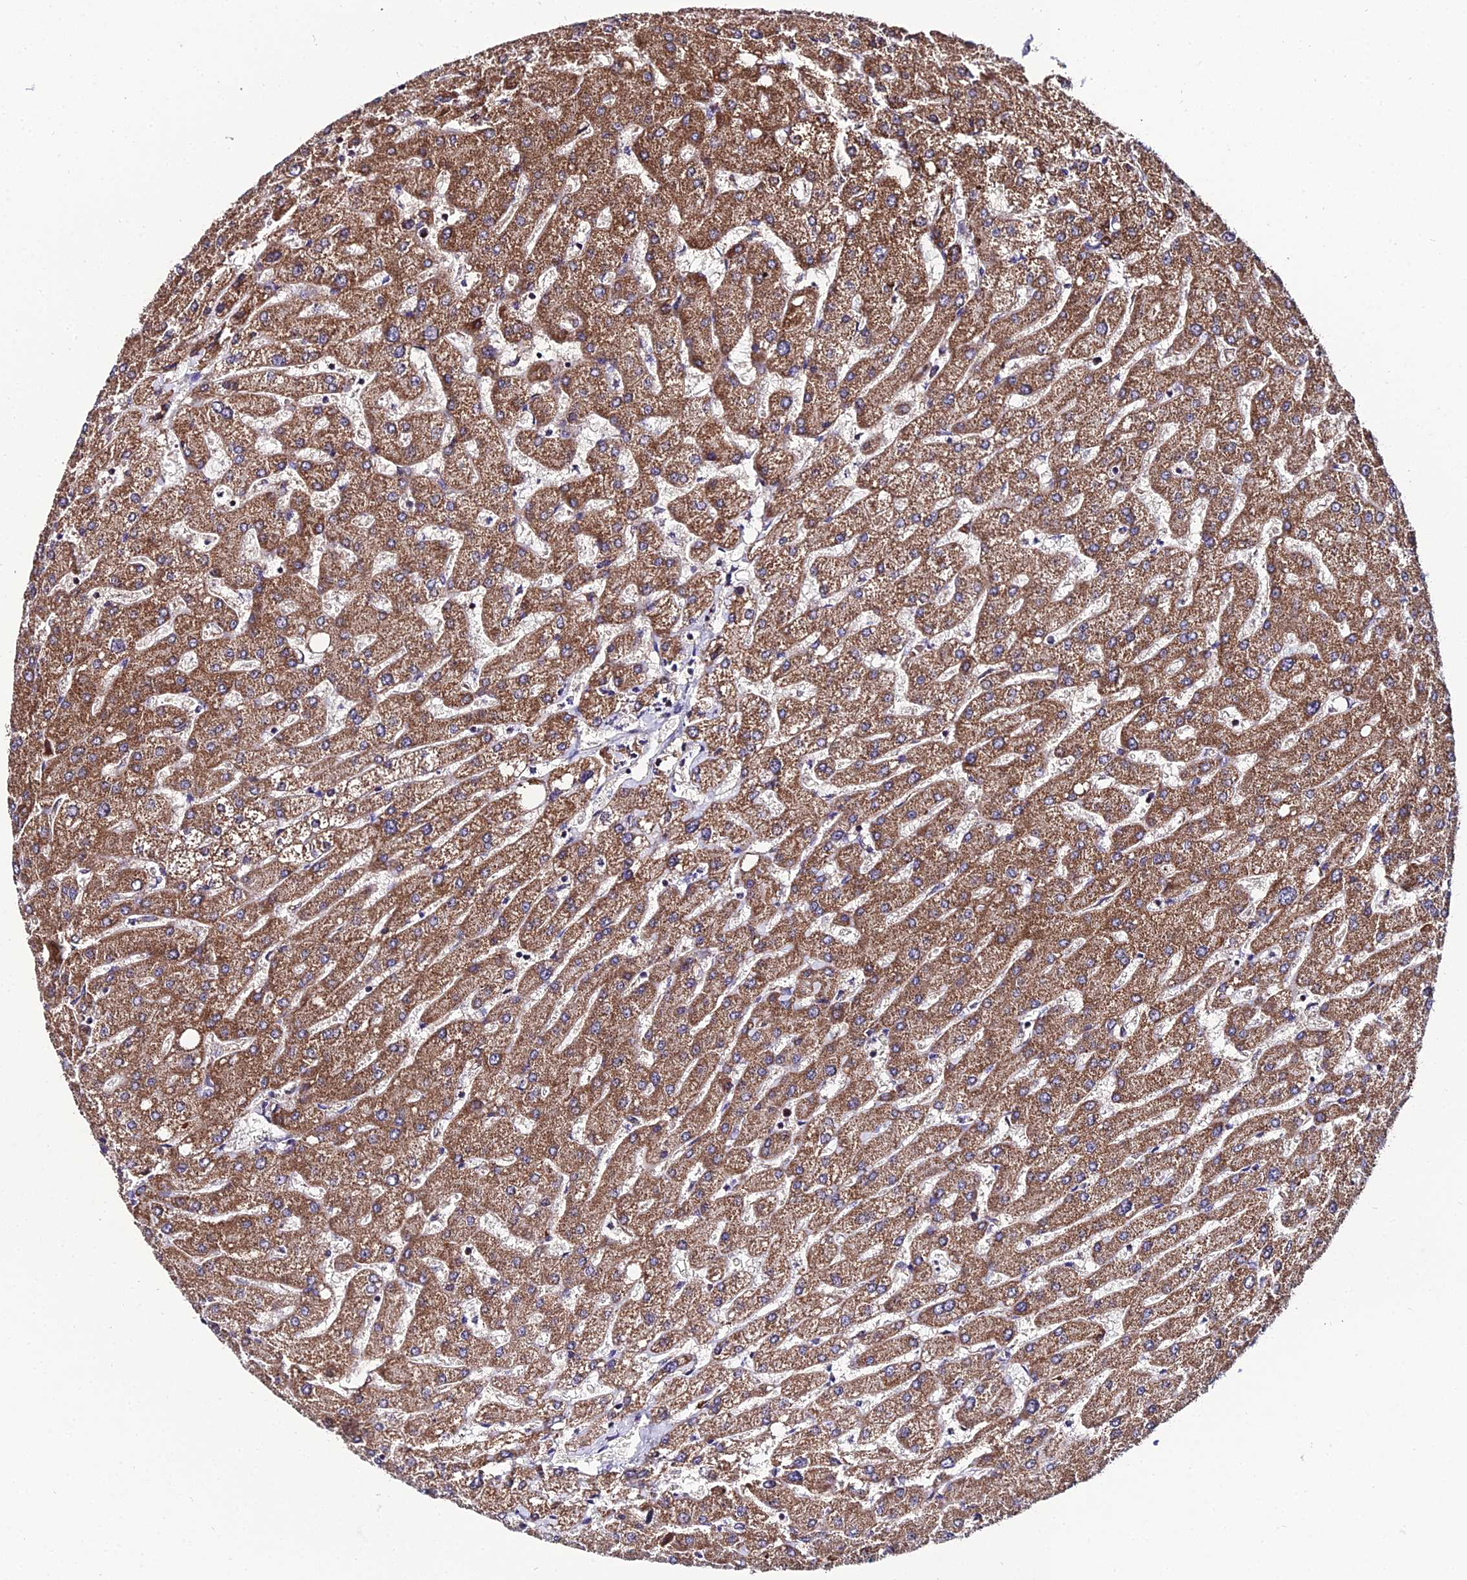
{"staining": {"intensity": "moderate", "quantity": "<25%", "location": "cytoplasmic/membranous"}, "tissue": "liver", "cell_type": "Cholangiocytes", "image_type": "normal", "snomed": [{"axis": "morphology", "description": "Normal tissue, NOS"}, {"axis": "topography", "description": "Liver"}], "caption": "Immunohistochemical staining of benign human liver reveals low levels of moderate cytoplasmic/membranous expression in about <25% of cholangiocytes.", "gene": "PSMD2", "patient": {"sex": "male", "age": 55}}